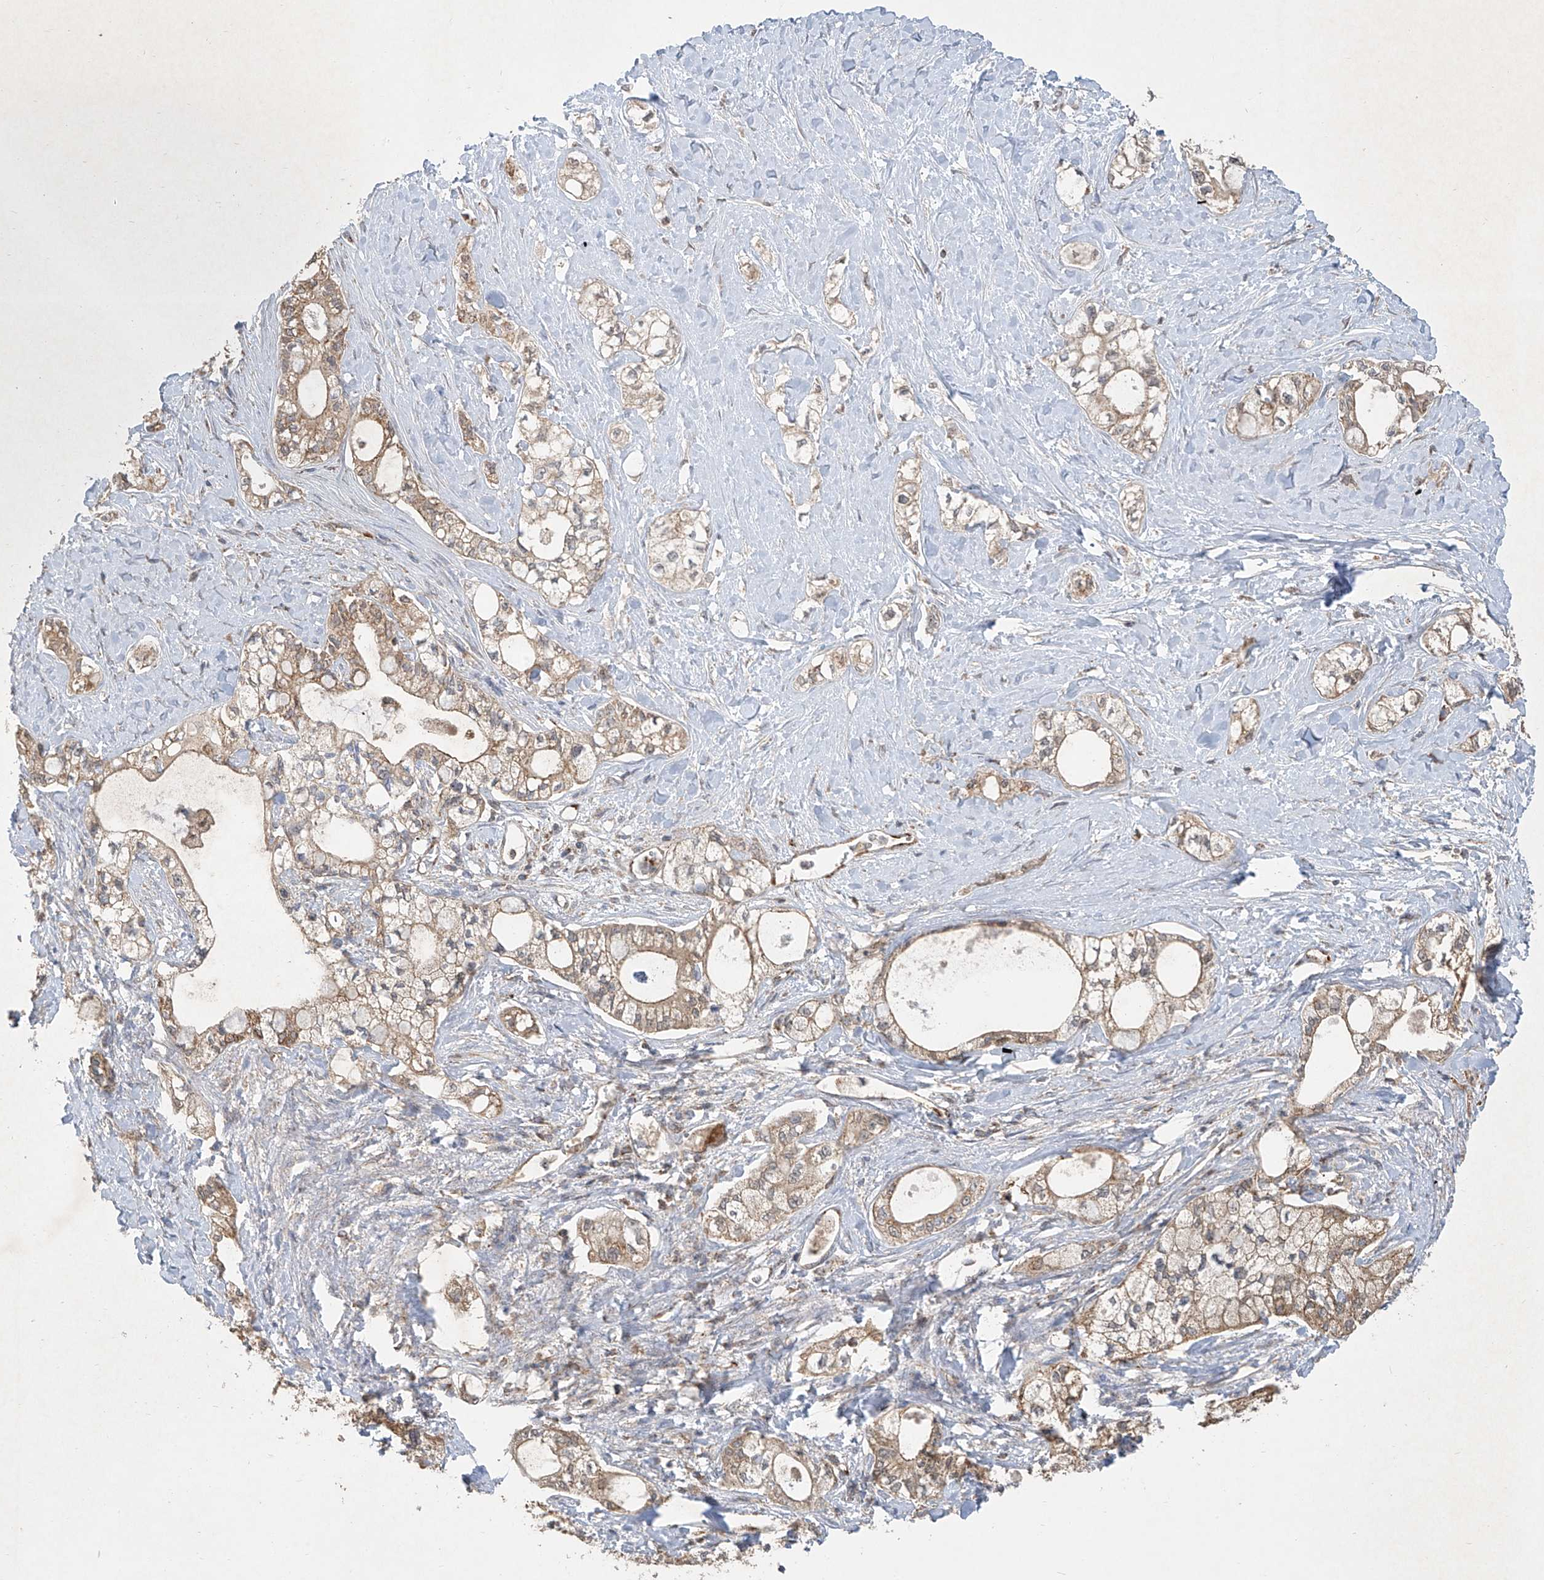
{"staining": {"intensity": "moderate", "quantity": "25%-75%", "location": "cytoplasmic/membranous"}, "tissue": "pancreatic cancer", "cell_type": "Tumor cells", "image_type": "cancer", "snomed": [{"axis": "morphology", "description": "Adenocarcinoma, NOS"}, {"axis": "topography", "description": "Pancreas"}], "caption": "Immunohistochemistry (IHC) photomicrograph of human pancreatic adenocarcinoma stained for a protein (brown), which shows medium levels of moderate cytoplasmic/membranous staining in approximately 25%-75% of tumor cells.", "gene": "UQCC1", "patient": {"sex": "male", "age": 70}}